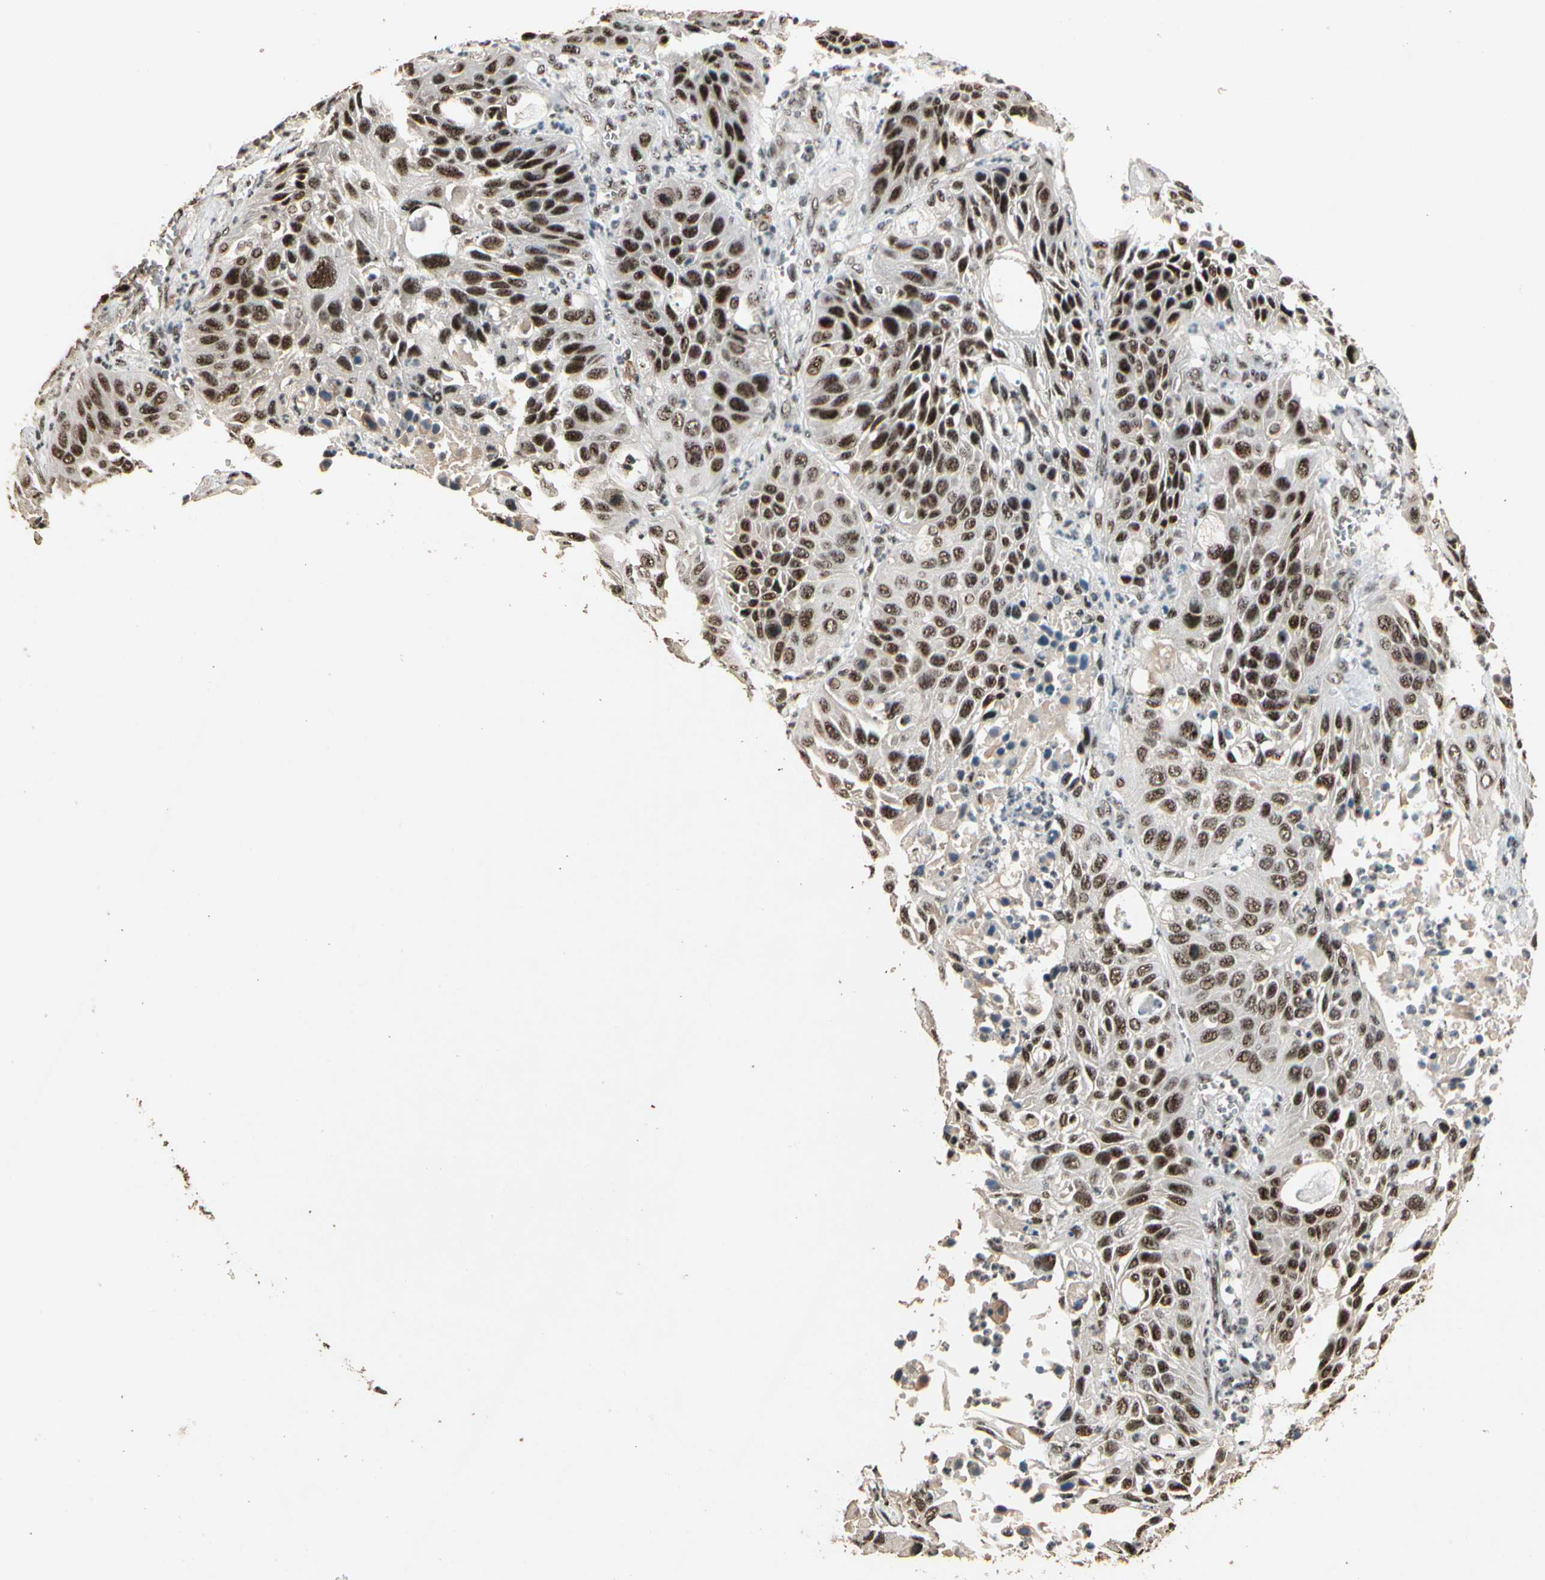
{"staining": {"intensity": "strong", "quantity": ">75%", "location": "nuclear"}, "tissue": "lung cancer", "cell_type": "Tumor cells", "image_type": "cancer", "snomed": [{"axis": "morphology", "description": "Squamous cell carcinoma, NOS"}, {"axis": "topography", "description": "Lung"}], "caption": "Tumor cells display high levels of strong nuclear positivity in about >75% of cells in lung cancer.", "gene": "RBM25", "patient": {"sex": "female", "age": 76}}